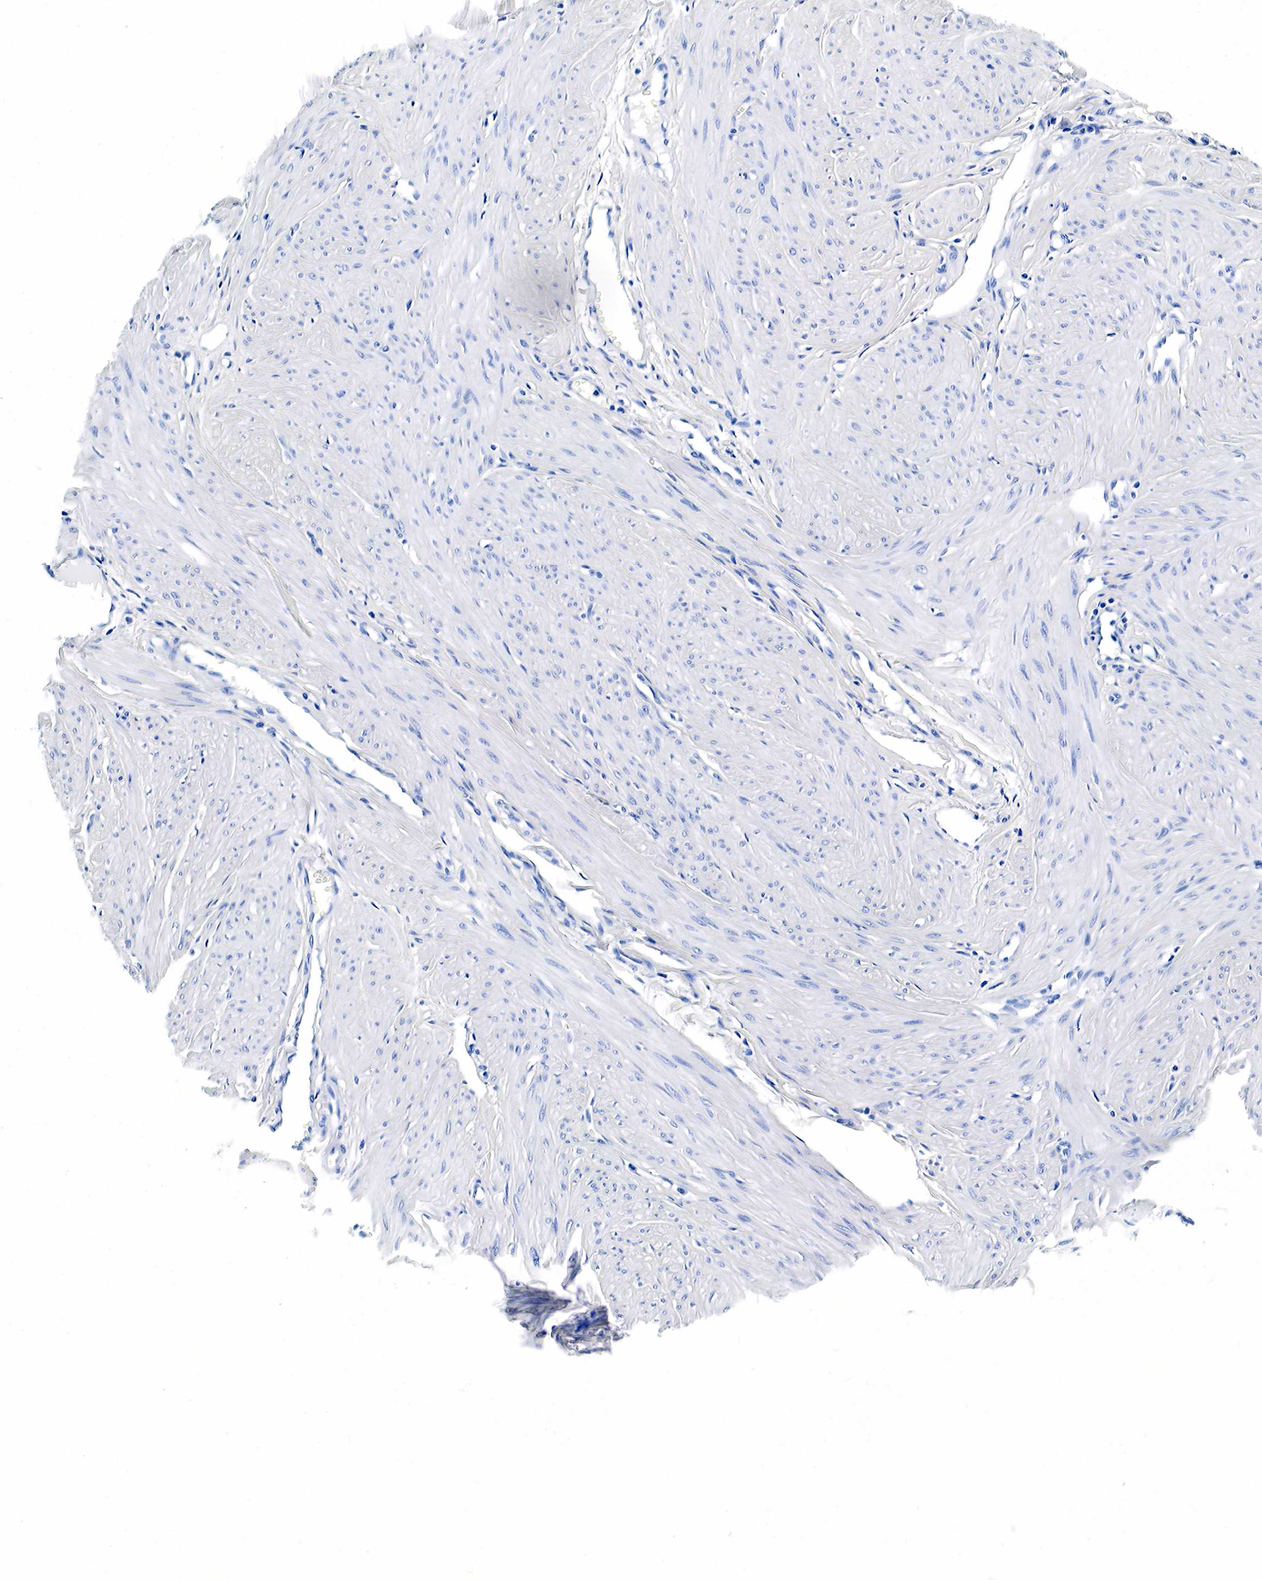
{"staining": {"intensity": "negative", "quantity": "none", "location": "none"}, "tissue": "smooth muscle", "cell_type": "Smooth muscle cells", "image_type": "normal", "snomed": [{"axis": "morphology", "description": "Normal tissue, NOS"}, {"axis": "topography", "description": "Uterus"}], "caption": "This histopathology image is of normal smooth muscle stained with IHC to label a protein in brown with the nuclei are counter-stained blue. There is no staining in smooth muscle cells.", "gene": "KLK3", "patient": {"sex": "female", "age": 45}}